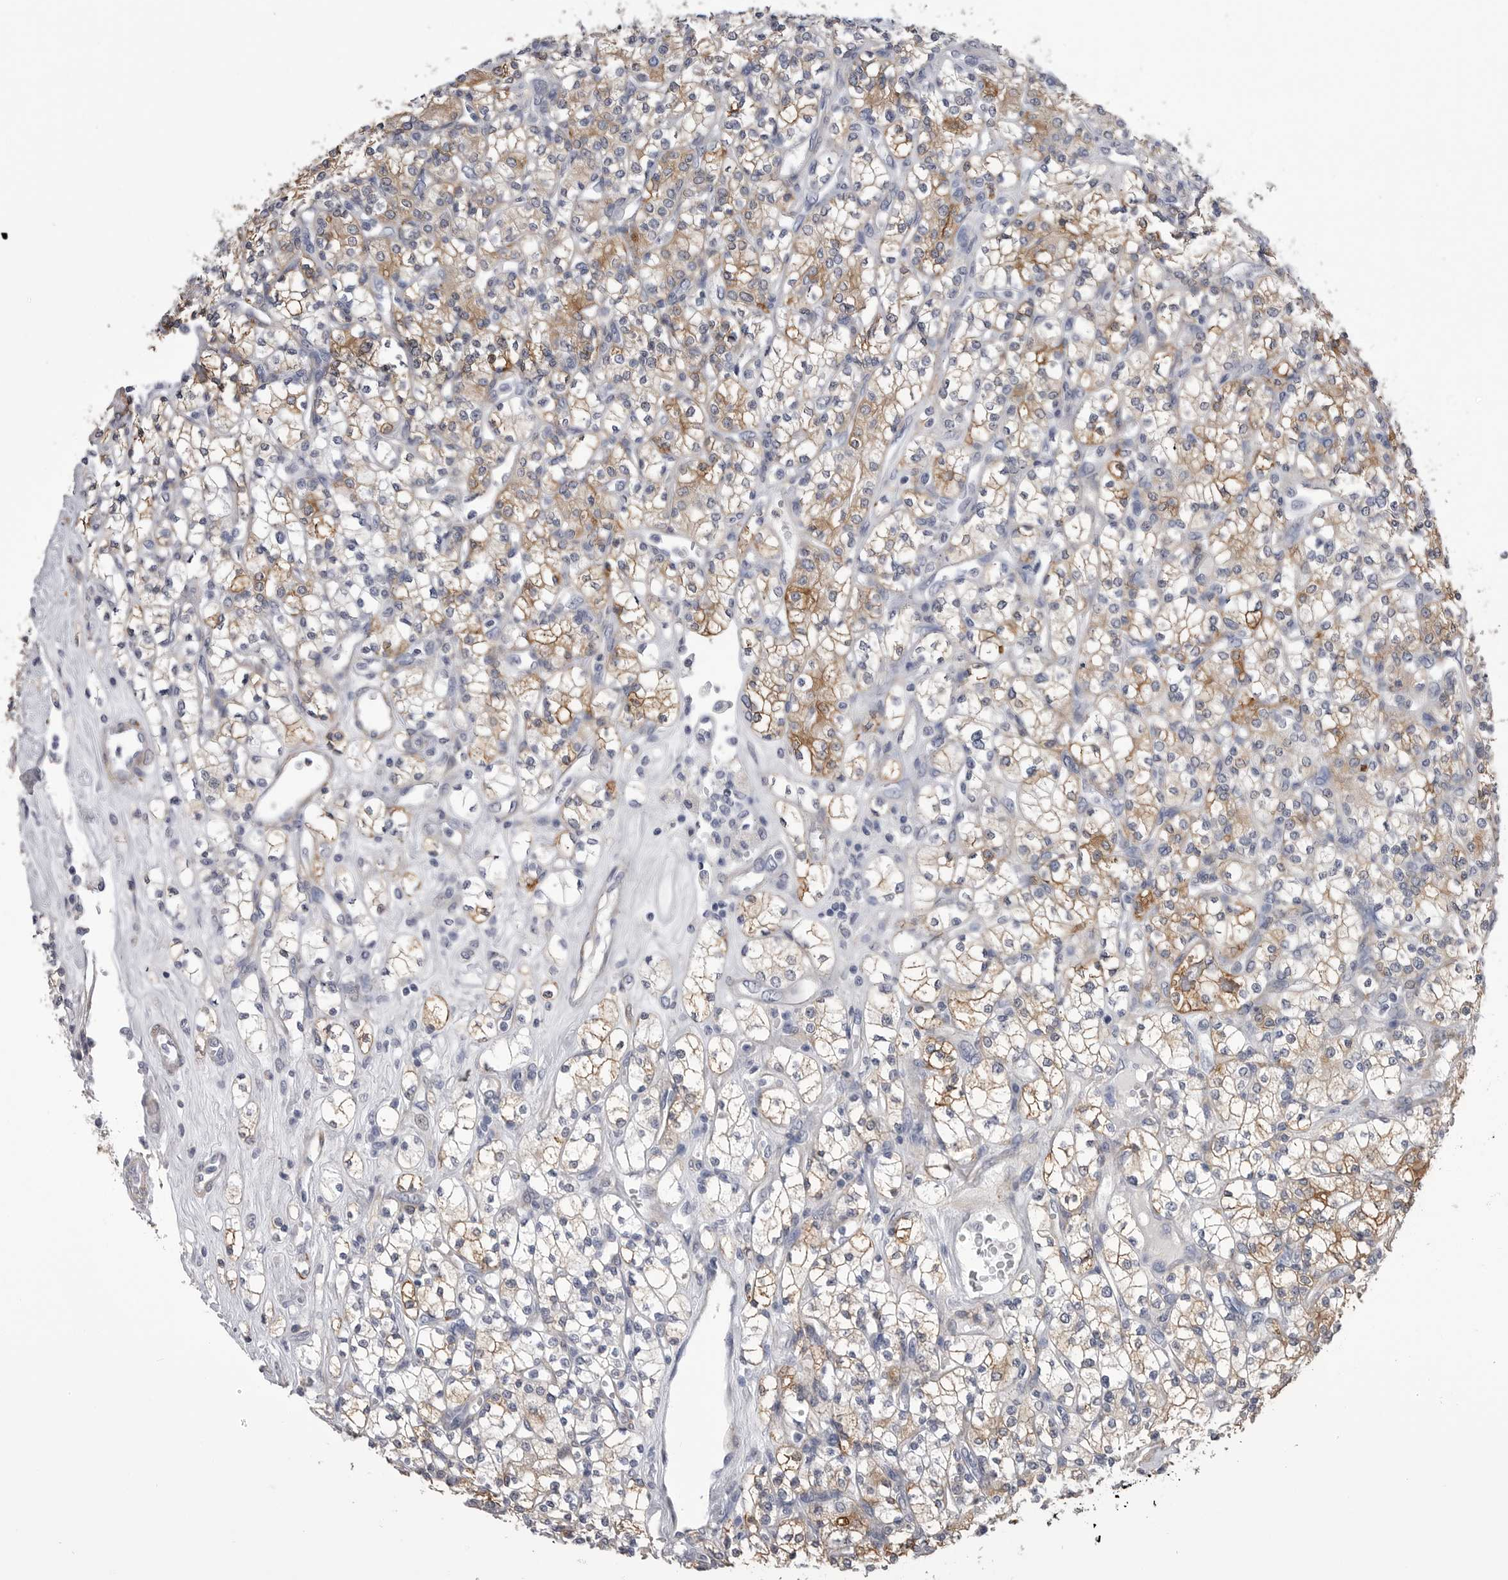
{"staining": {"intensity": "moderate", "quantity": ">75%", "location": "cytoplasmic/membranous"}, "tissue": "renal cancer", "cell_type": "Tumor cells", "image_type": "cancer", "snomed": [{"axis": "morphology", "description": "Adenocarcinoma, NOS"}, {"axis": "topography", "description": "Kidney"}], "caption": "Human adenocarcinoma (renal) stained with a protein marker demonstrates moderate staining in tumor cells.", "gene": "AKAP12", "patient": {"sex": "male", "age": 77}}